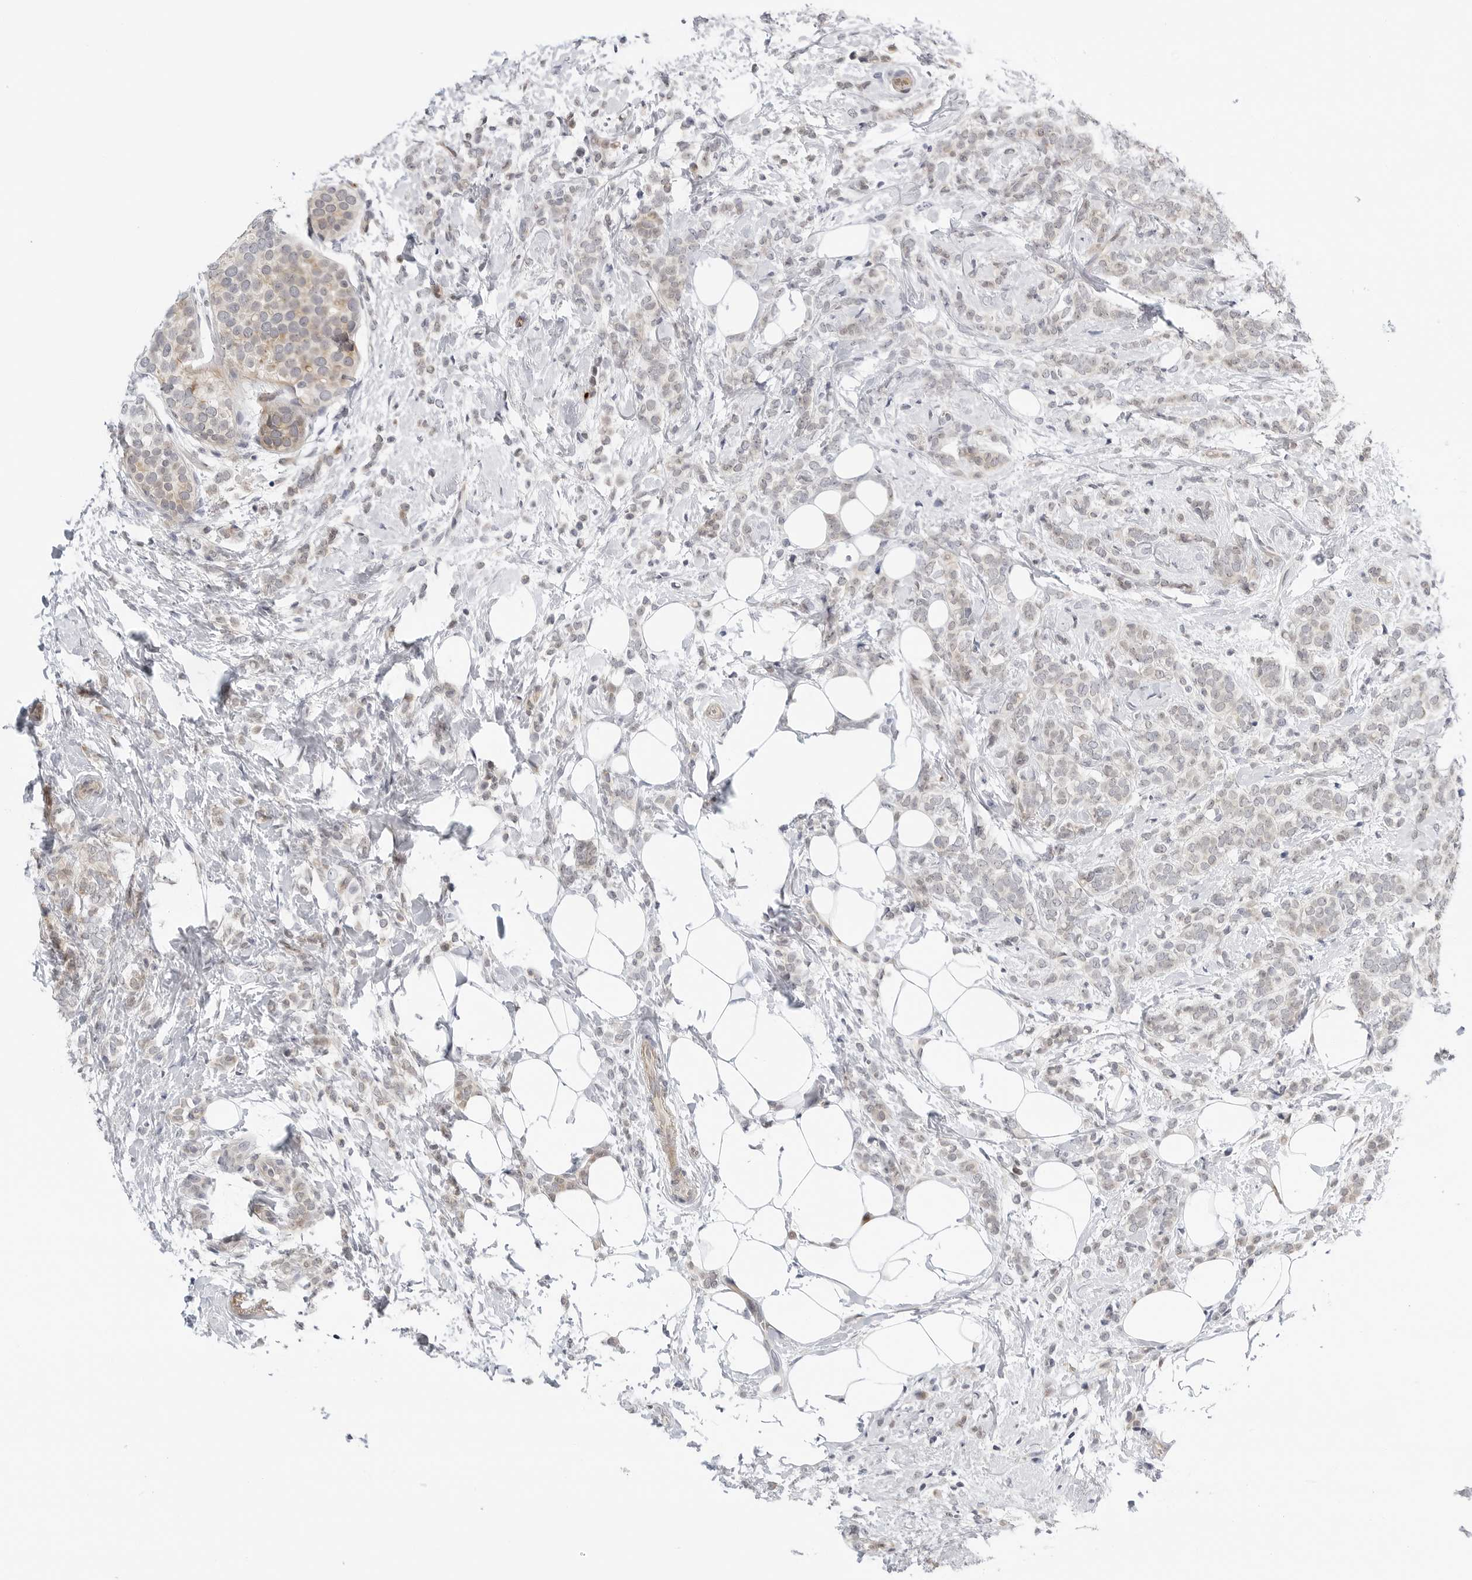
{"staining": {"intensity": "negative", "quantity": "none", "location": "none"}, "tissue": "breast cancer", "cell_type": "Tumor cells", "image_type": "cancer", "snomed": [{"axis": "morphology", "description": "Lobular carcinoma"}, {"axis": "topography", "description": "Breast"}], "caption": "Tumor cells show no significant protein expression in breast lobular carcinoma.", "gene": "MAP2K5", "patient": {"sex": "female", "age": 50}}